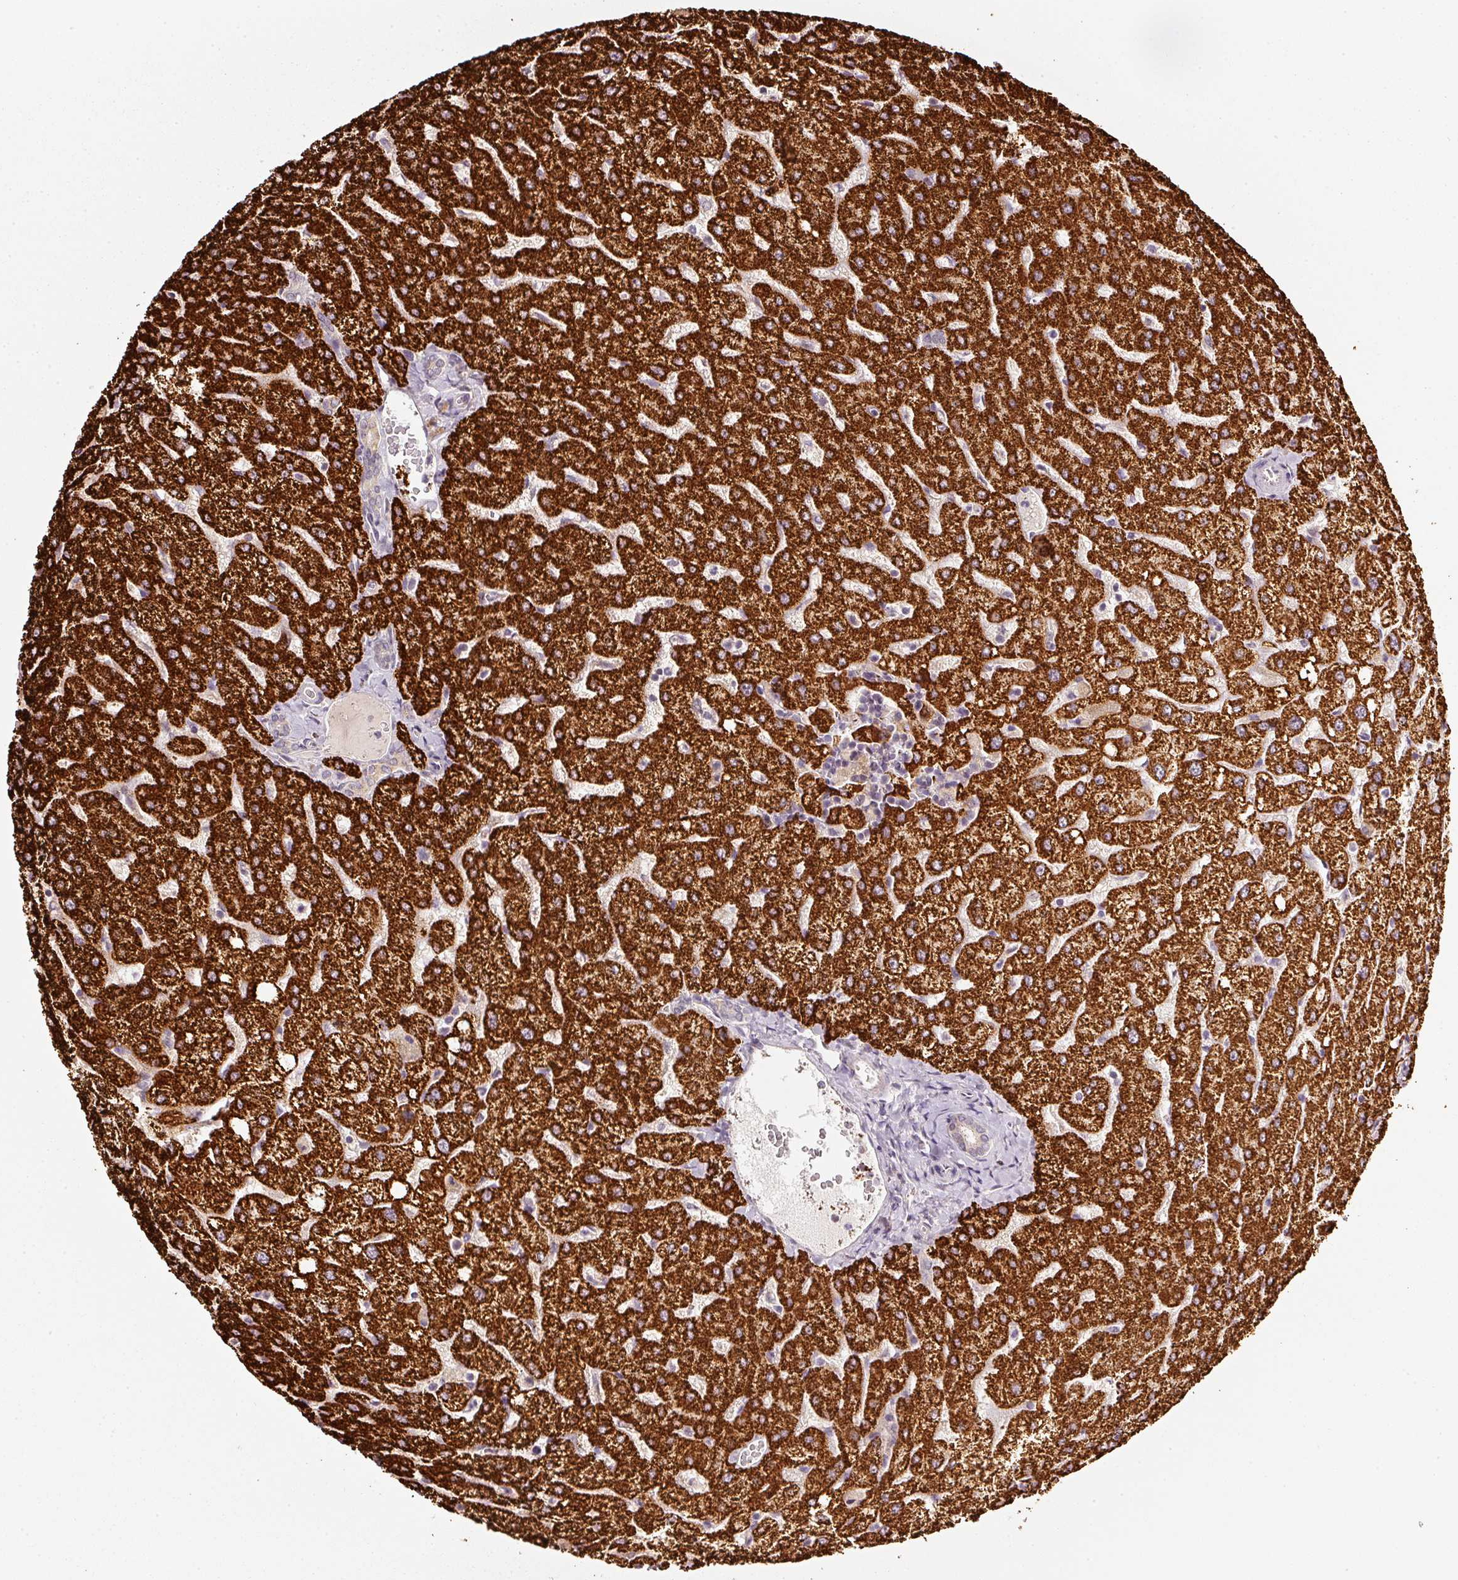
{"staining": {"intensity": "negative", "quantity": "none", "location": "none"}, "tissue": "liver", "cell_type": "Cholangiocytes", "image_type": "normal", "snomed": [{"axis": "morphology", "description": "Normal tissue, NOS"}, {"axis": "topography", "description": "Liver"}], "caption": "A micrograph of human liver is negative for staining in cholangiocytes. The staining is performed using DAB (3,3'-diaminobenzidine) brown chromogen with nuclei counter-stained in using hematoxylin.", "gene": "RAB35", "patient": {"sex": "female", "age": 54}}